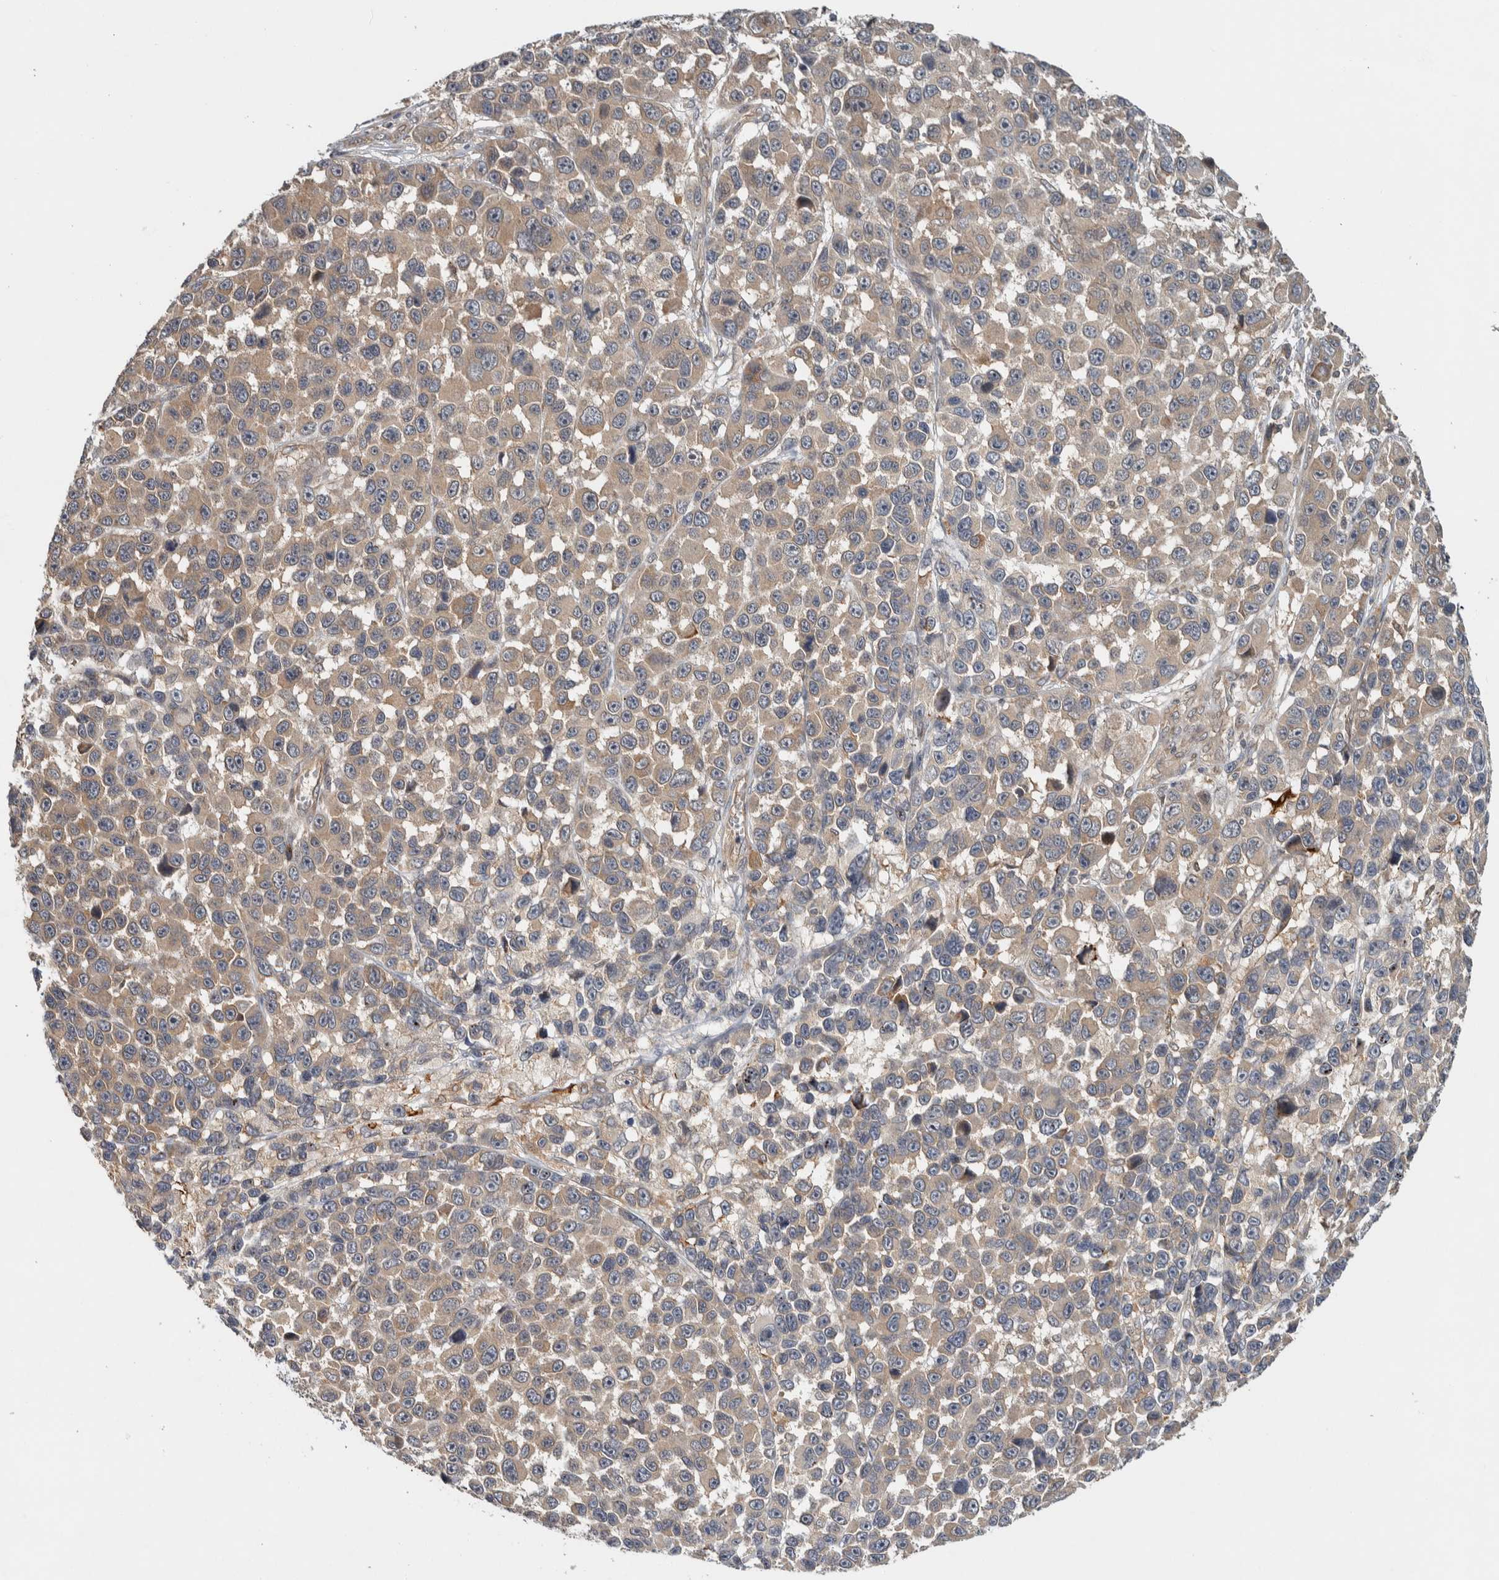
{"staining": {"intensity": "moderate", "quantity": ">75%", "location": "cytoplasmic/membranous"}, "tissue": "melanoma", "cell_type": "Tumor cells", "image_type": "cancer", "snomed": [{"axis": "morphology", "description": "Malignant melanoma, NOS"}, {"axis": "topography", "description": "Skin"}], "caption": "An immunohistochemistry (IHC) photomicrograph of neoplastic tissue is shown. Protein staining in brown shows moderate cytoplasmic/membranous positivity in melanoma within tumor cells.", "gene": "TBC1D31", "patient": {"sex": "male", "age": 53}}